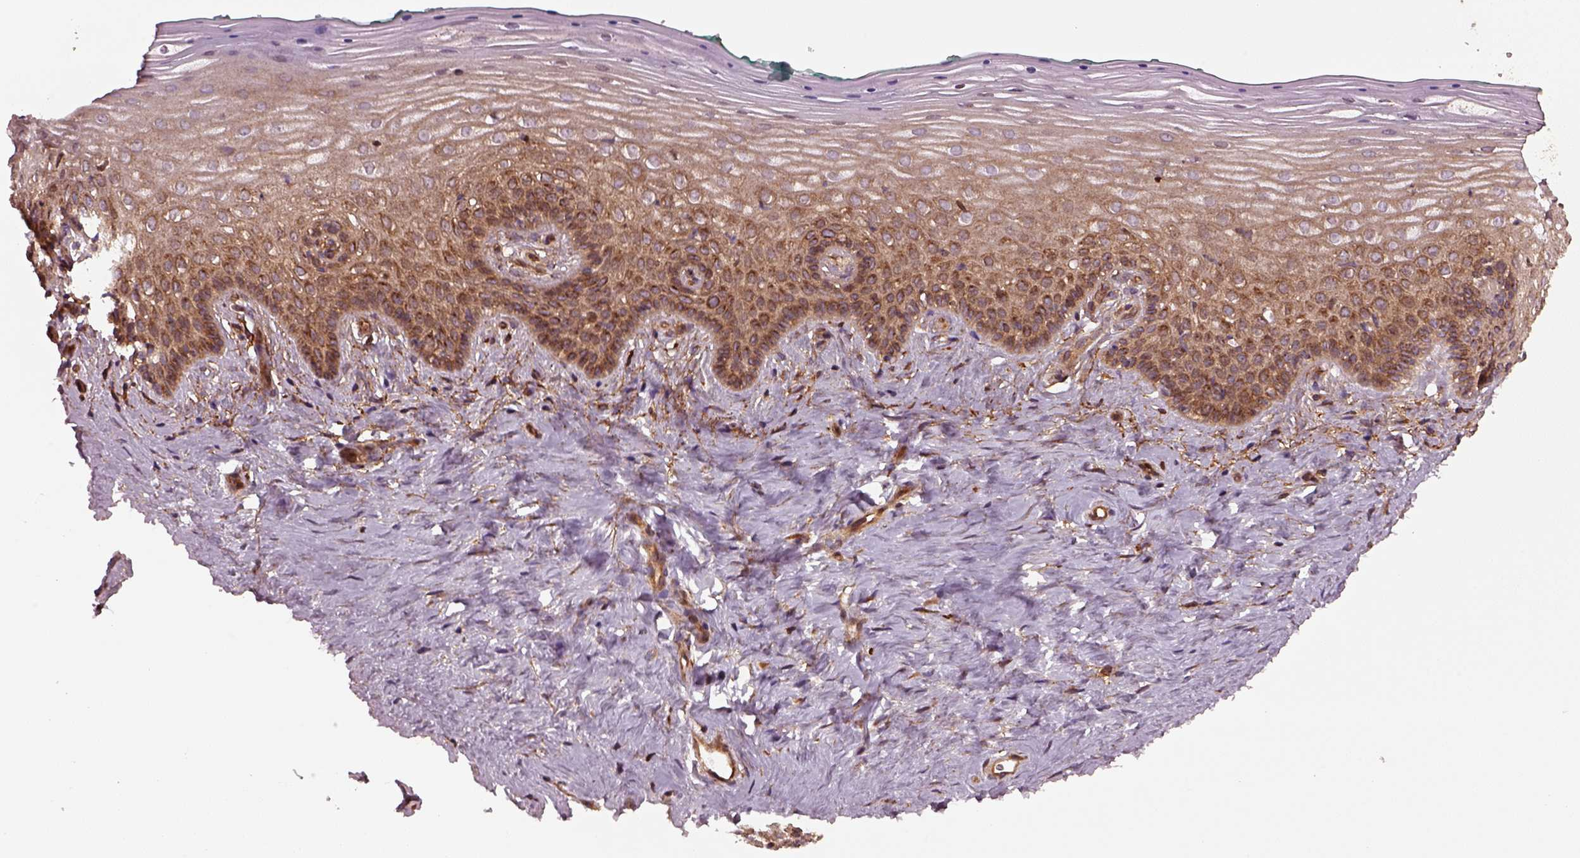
{"staining": {"intensity": "moderate", "quantity": "25%-75%", "location": "cytoplasmic/membranous"}, "tissue": "vagina", "cell_type": "Squamous epithelial cells", "image_type": "normal", "snomed": [{"axis": "morphology", "description": "Normal tissue, NOS"}, {"axis": "topography", "description": "Vagina"}], "caption": "Immunohistochemical staining of benign human vagina shows 25%-75% levels of moderate cytoplasmic/membranous protein staining in about 25%-75% of squamous epithelial cells.", "gene": "WASHC2A", "patient": {"sex": "female", "age": 45}}